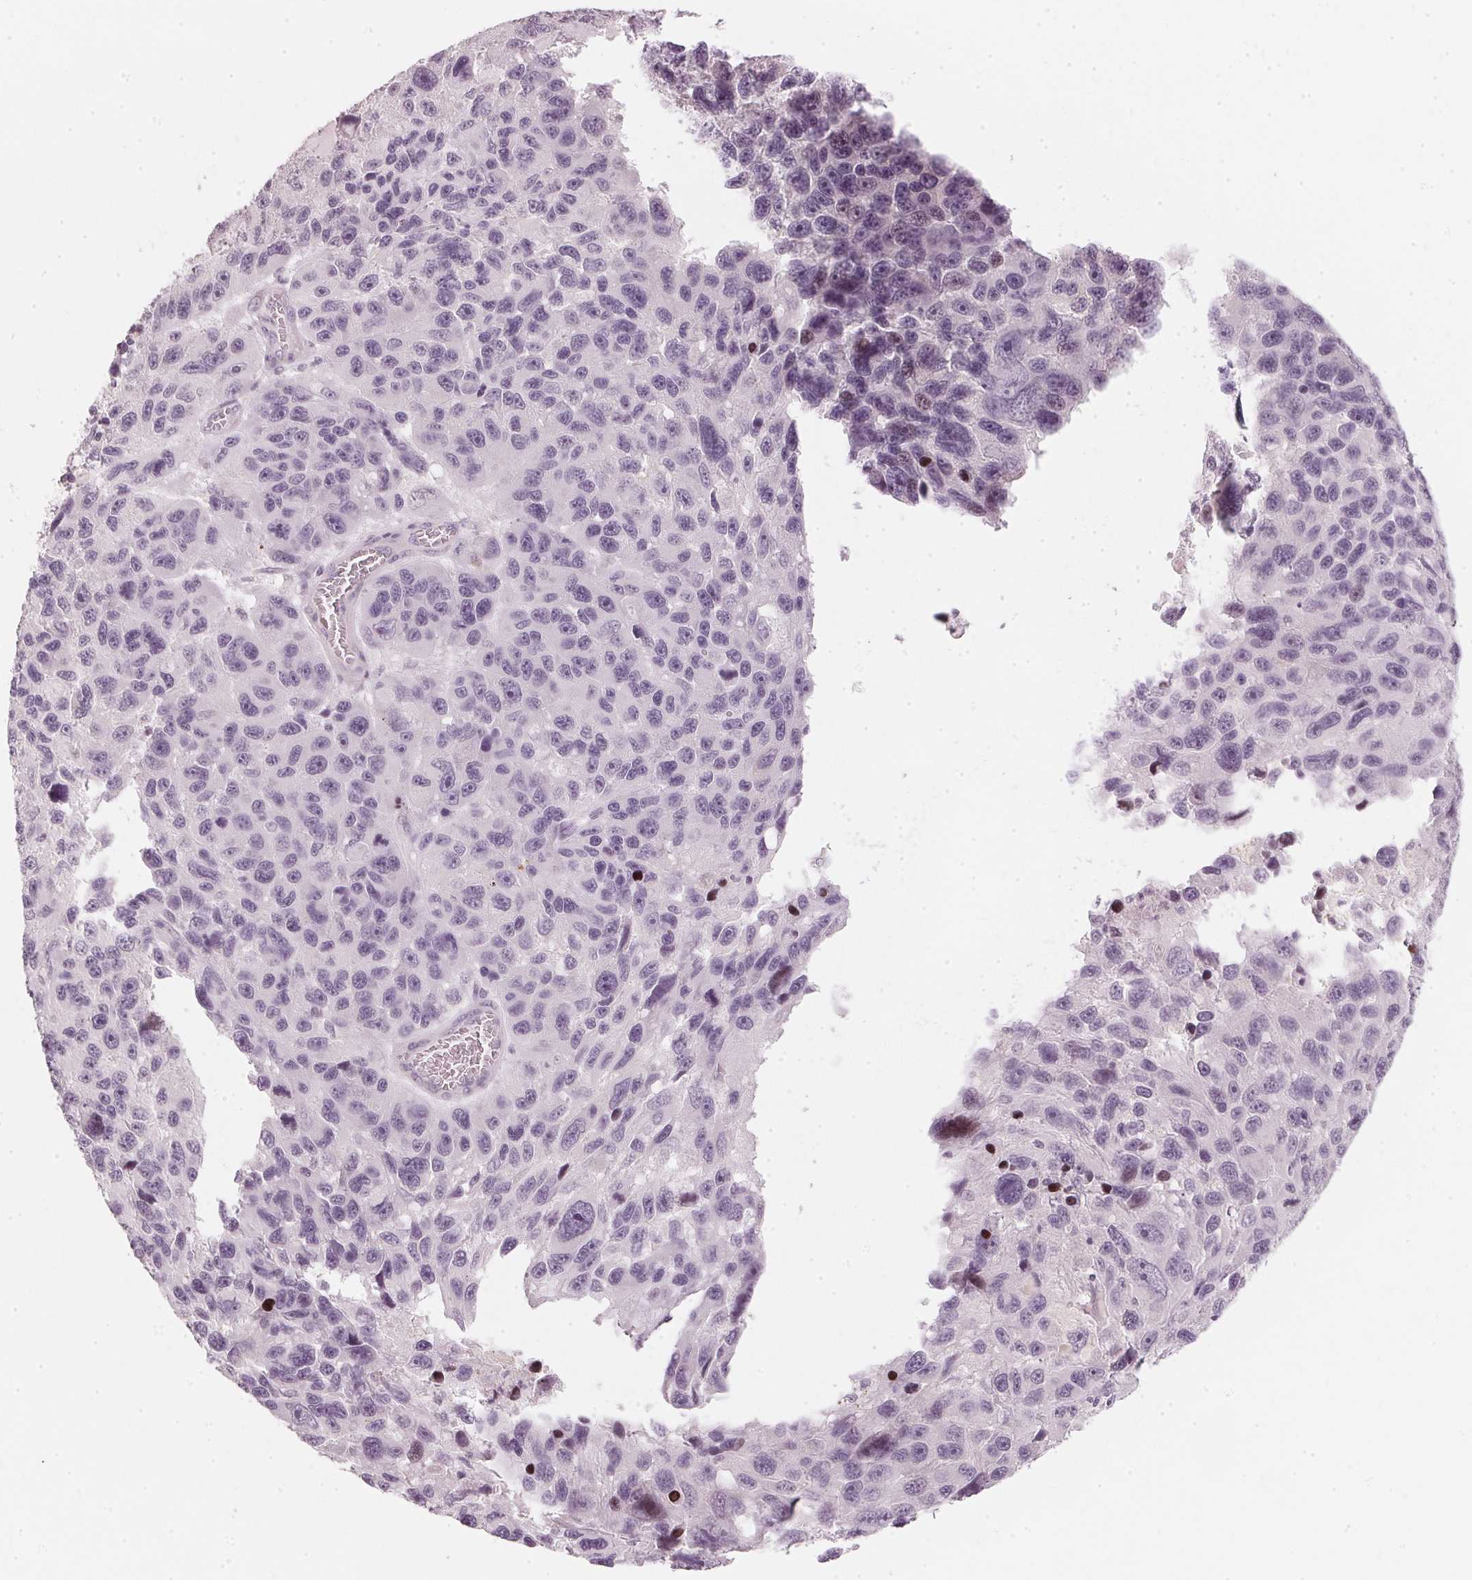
{"staining": {"intensity": "negative", "quantity": "none", "location": "none"}, "tissue": "melanoma", "cell_type": "Tumor cells", "image_type": "cancer", "snomed": [{"axis": "morphology", "description": "Malignant melanoma, NOS"}, {"axis": "topography", "description": "Skin"}], "caption": "This image is of melanoma stained with immunohistochemistry (IHC) to label a protein in brown with the nuclei are counter-stained blue. There is no staining in tumor cells.", "gene": "SFRP4", "patient": {"sex": "male", "age": 53}}